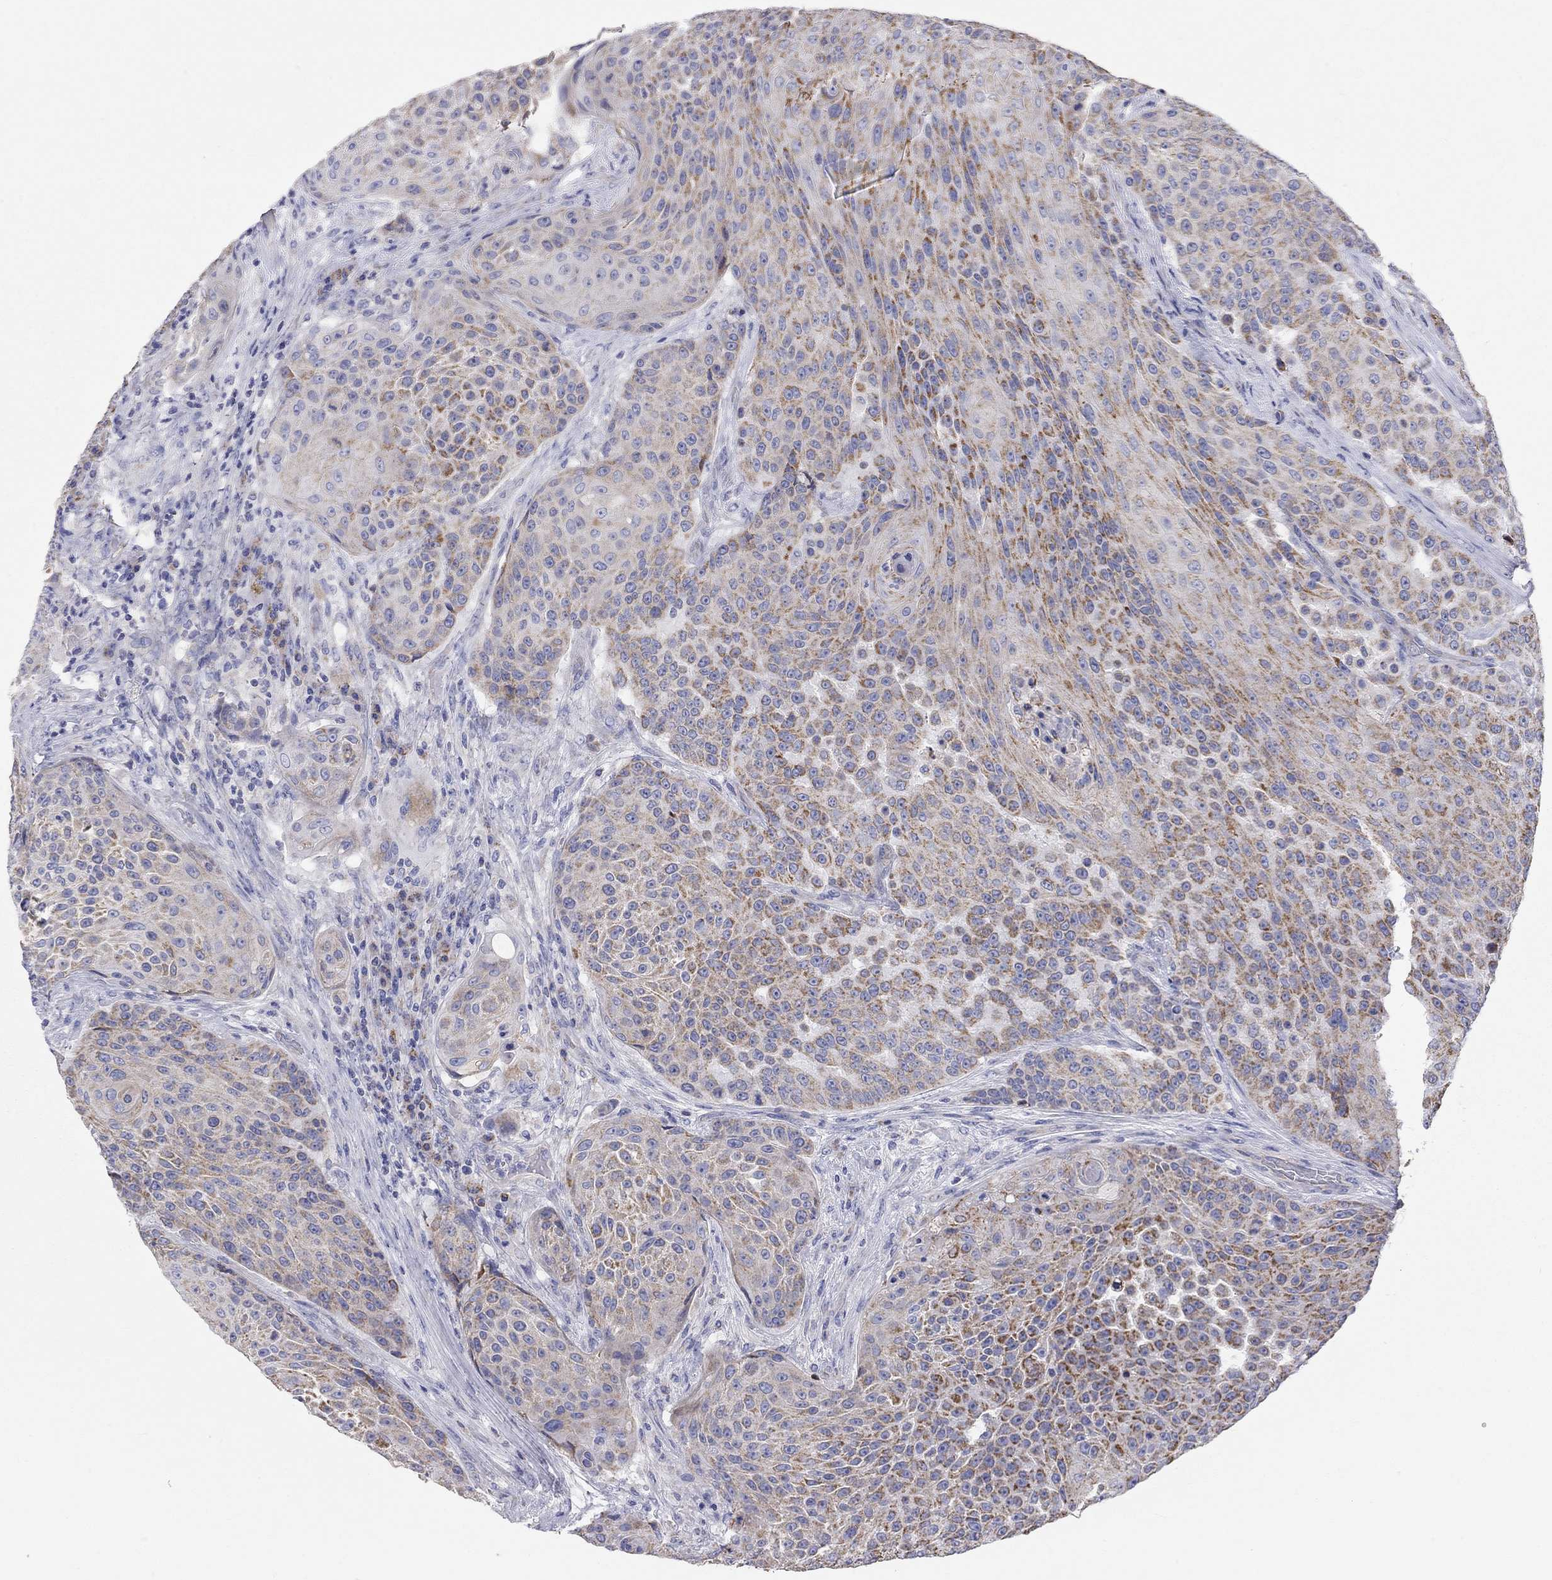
{"staining": {"intensity": "strong", "quantity": "25%-75%", "location": "cytoplasmic/membranous"}, "tissue": "urothelial cancer", "cell_type": "Tumor cells", "image_type": "cancer", "snomed": [{"axis": "morphology", "description": "Urothelial carcinoma, High grade"}, {"axis": "topography", "description": "Urinary bladder"}], "caption": "Urothelial carcinoma (high-grade) was stained to show a protein in brown. There is high levels of strong cytoplasmic/membranous staining in approximately 25%-75% of tumor cells.", "gene": "RCAN1", "patient": {"sex": "female", "age": 63}}